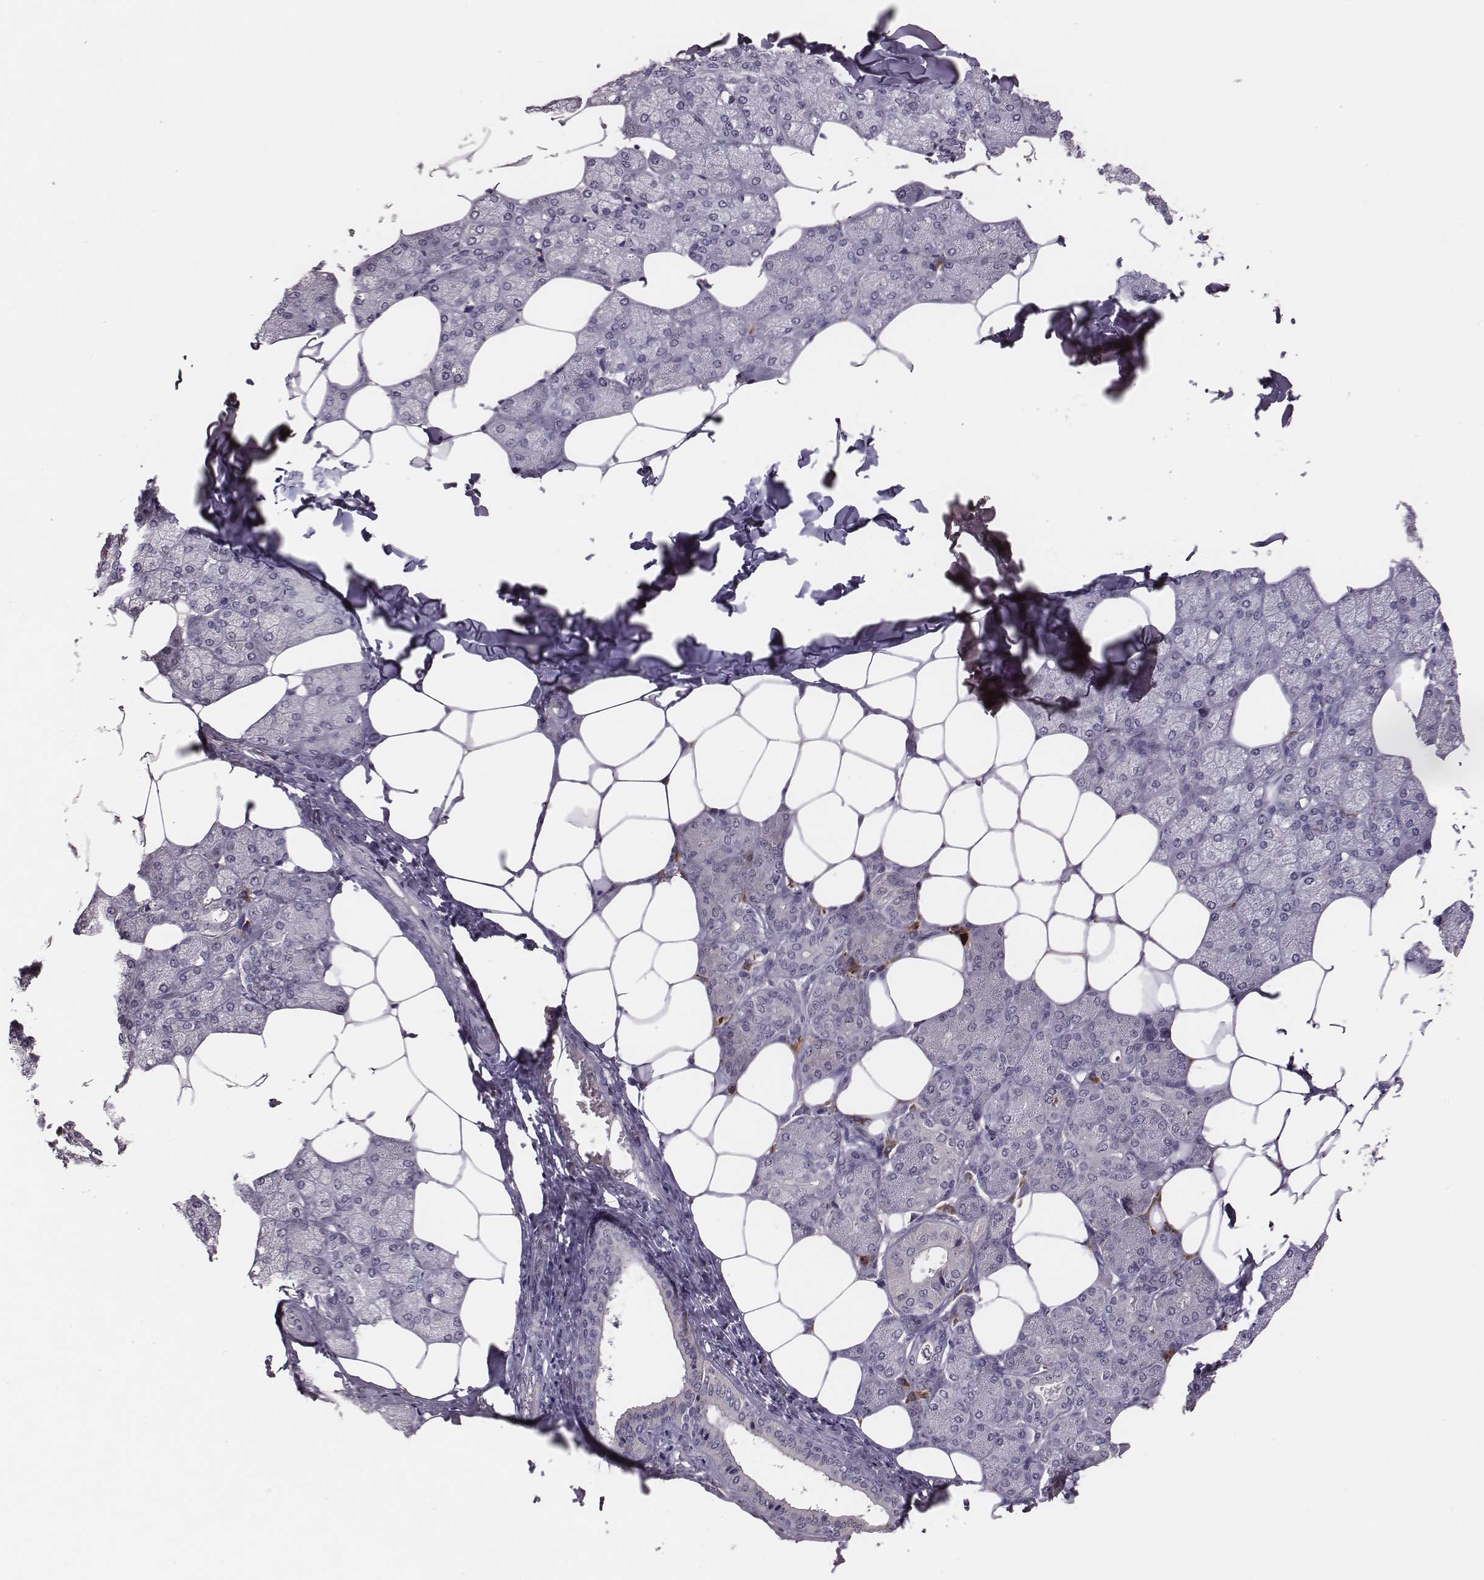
{"staining": {"intensity": "negative", "quantity": "none", "location": "none"}, "tissue": "salivary gland", "cell_type": "Glandular cells", "image_type": "normal", "snomed": [{"axis": "morphology", "description": "Normal tissue, NOS"}, {"axis": "topography", "description": "Salivary gland"}], "caption": "Immunohistochemistry (IHC) photomicrograph of unremarkable human salivary gland stained for a protein (brown), which exhibits no expression in glandular cells.", "gene": "SLC22A6", "patient": {"sex": "female", "age": 43}}